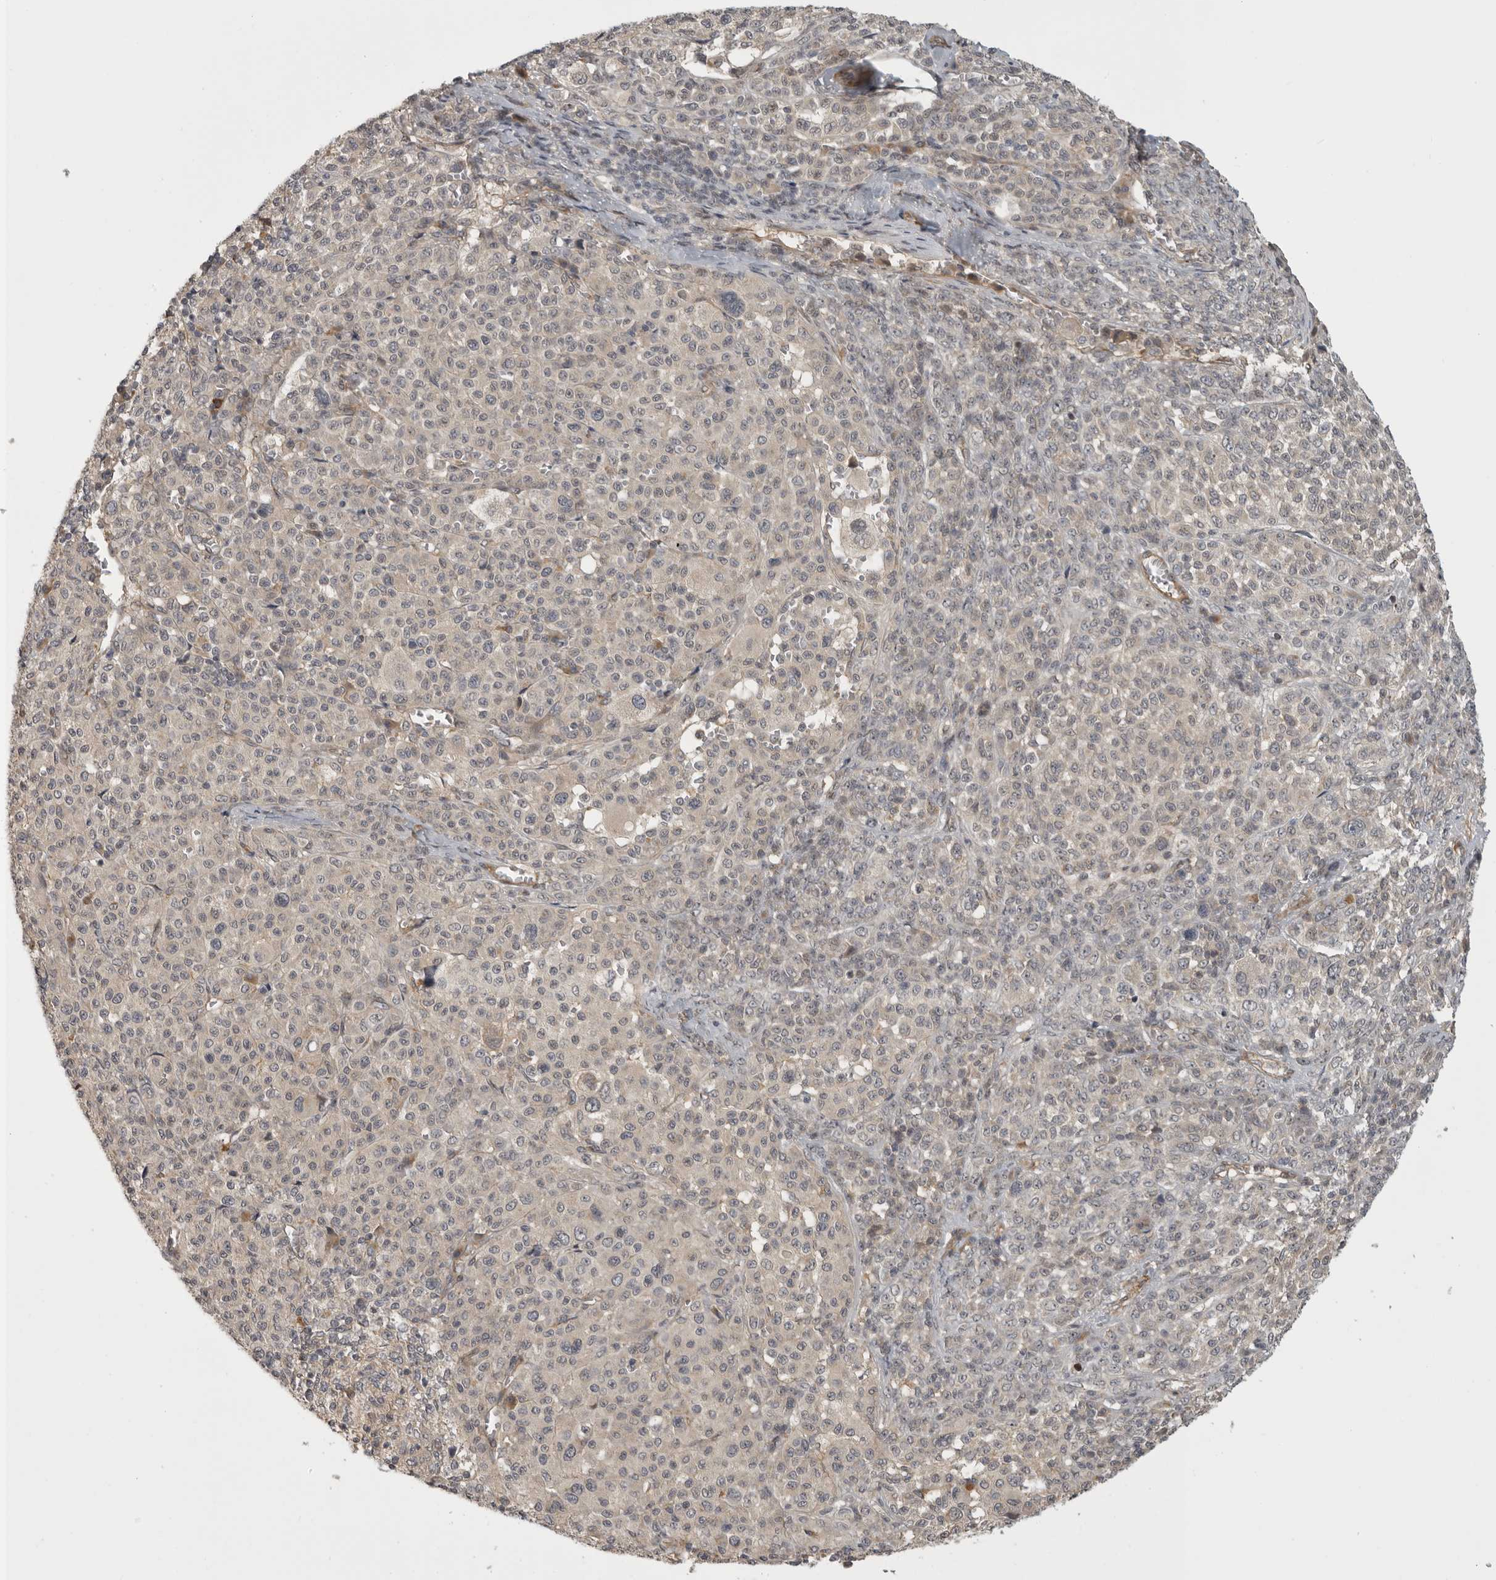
{"staining": {"intensity": "negative", "quantity": "none", "location": "none"}, "tissue": "melanoma", "cell_type": "Tumor cells", "image_type": "cancer", "snomed": [{"axis": "morphology", "description": "Malignant melanoma, Metastatic site"}, {"axis": "topography", "description": "Skin"}], "caption": "IHC of melanoma shows no staining in tumor cells.", "gene": "CUEDC1", "patient": {"sex": "female", "age": 74}}